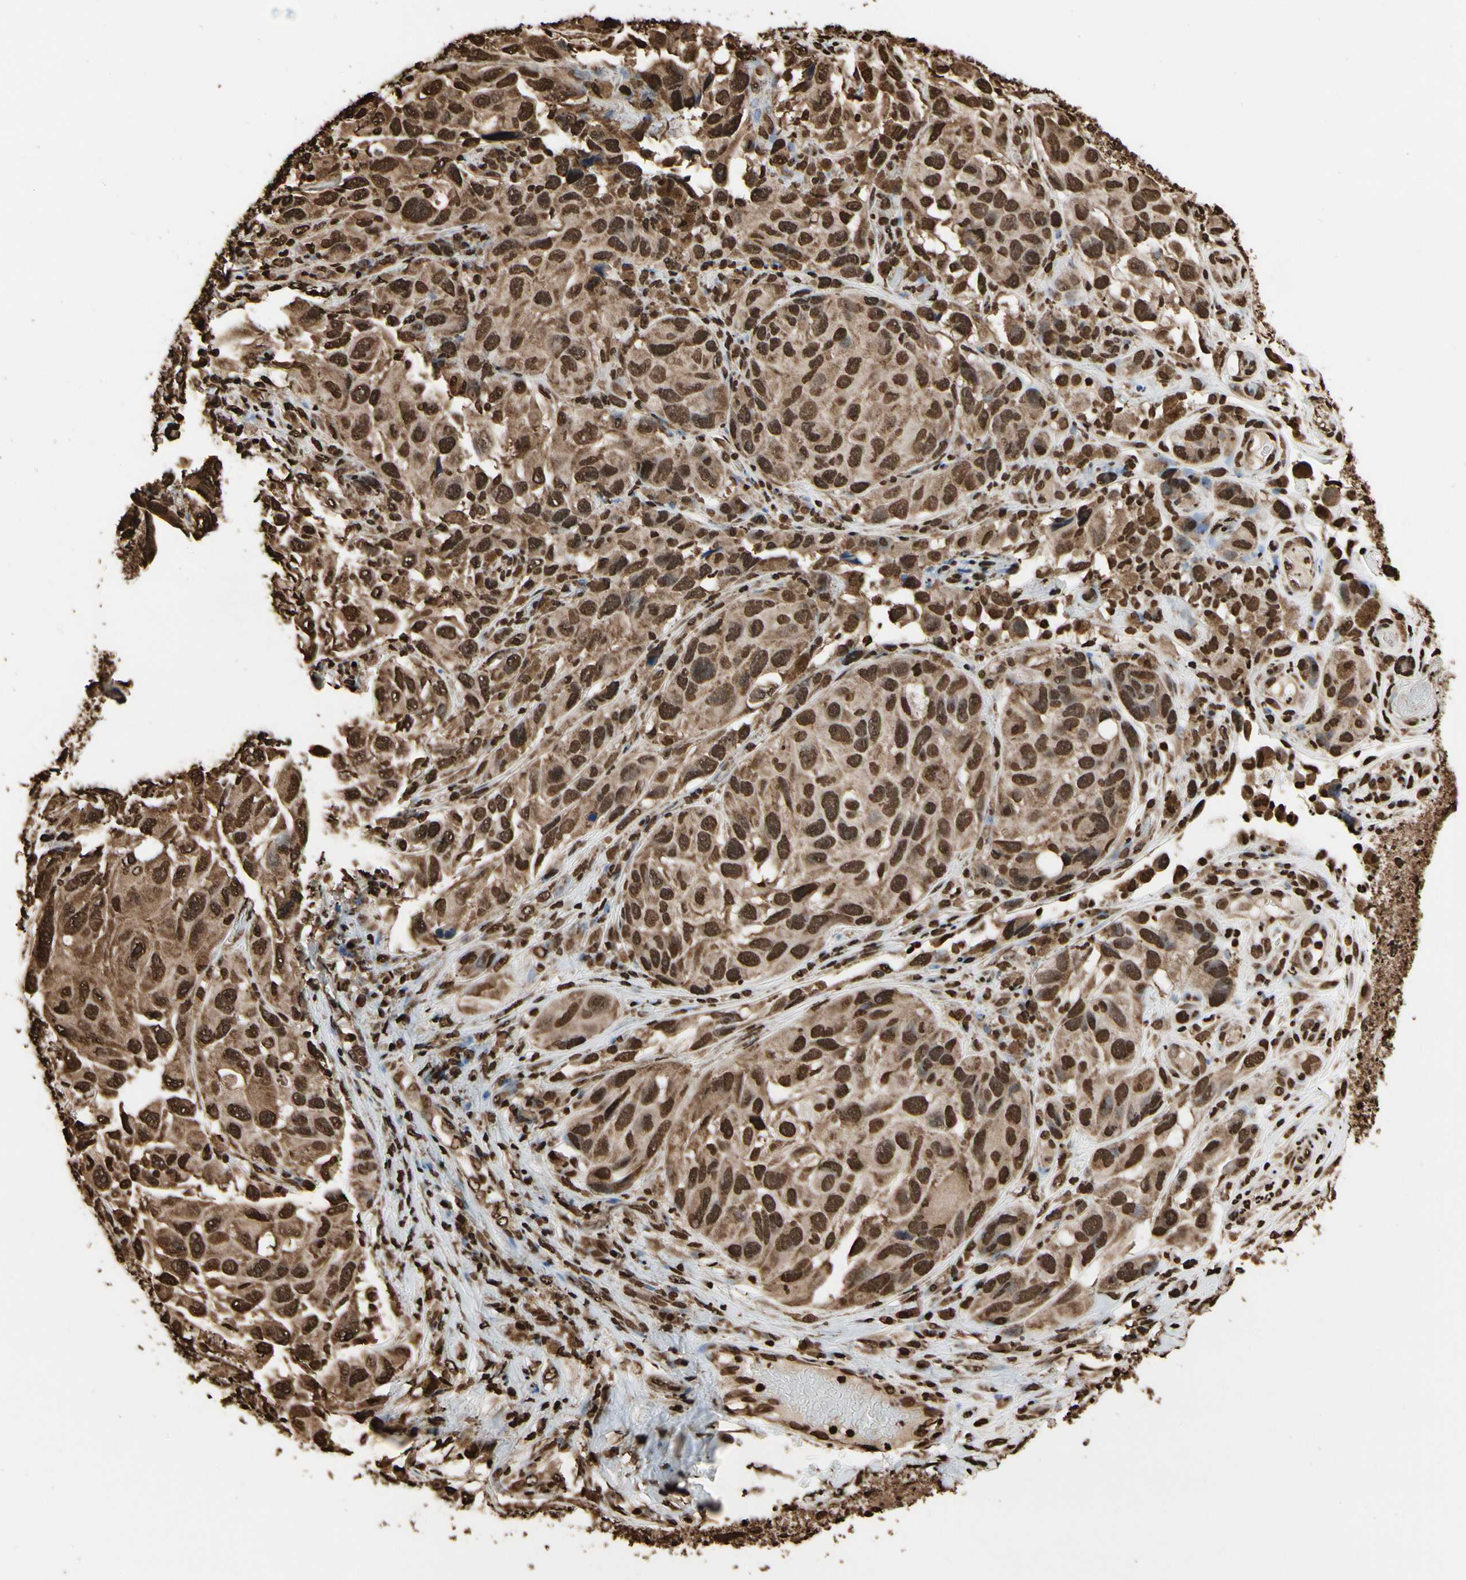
{"staining": {"intensity": "strong", "quantity": ">75%", "location": "cytoplasmic/membranous,nuclear"}, "tissue": "melanoma", "cell_type": "Tumor cells", "image_type": "cancer", "snomed": [{"axis": "morphology", "description": "Malignant melanoma, NOS"}, {"axis": "topography", "description": "Skin"}], "caption": "Malignant melanoma stained with DAB IHC reveals high levels of strong cytoplasmic/membranous and nuclear positivity in about >75% of tumor cells.", "gene": "HNRNPK", "patient": {"sex": "female", "age": 73}}